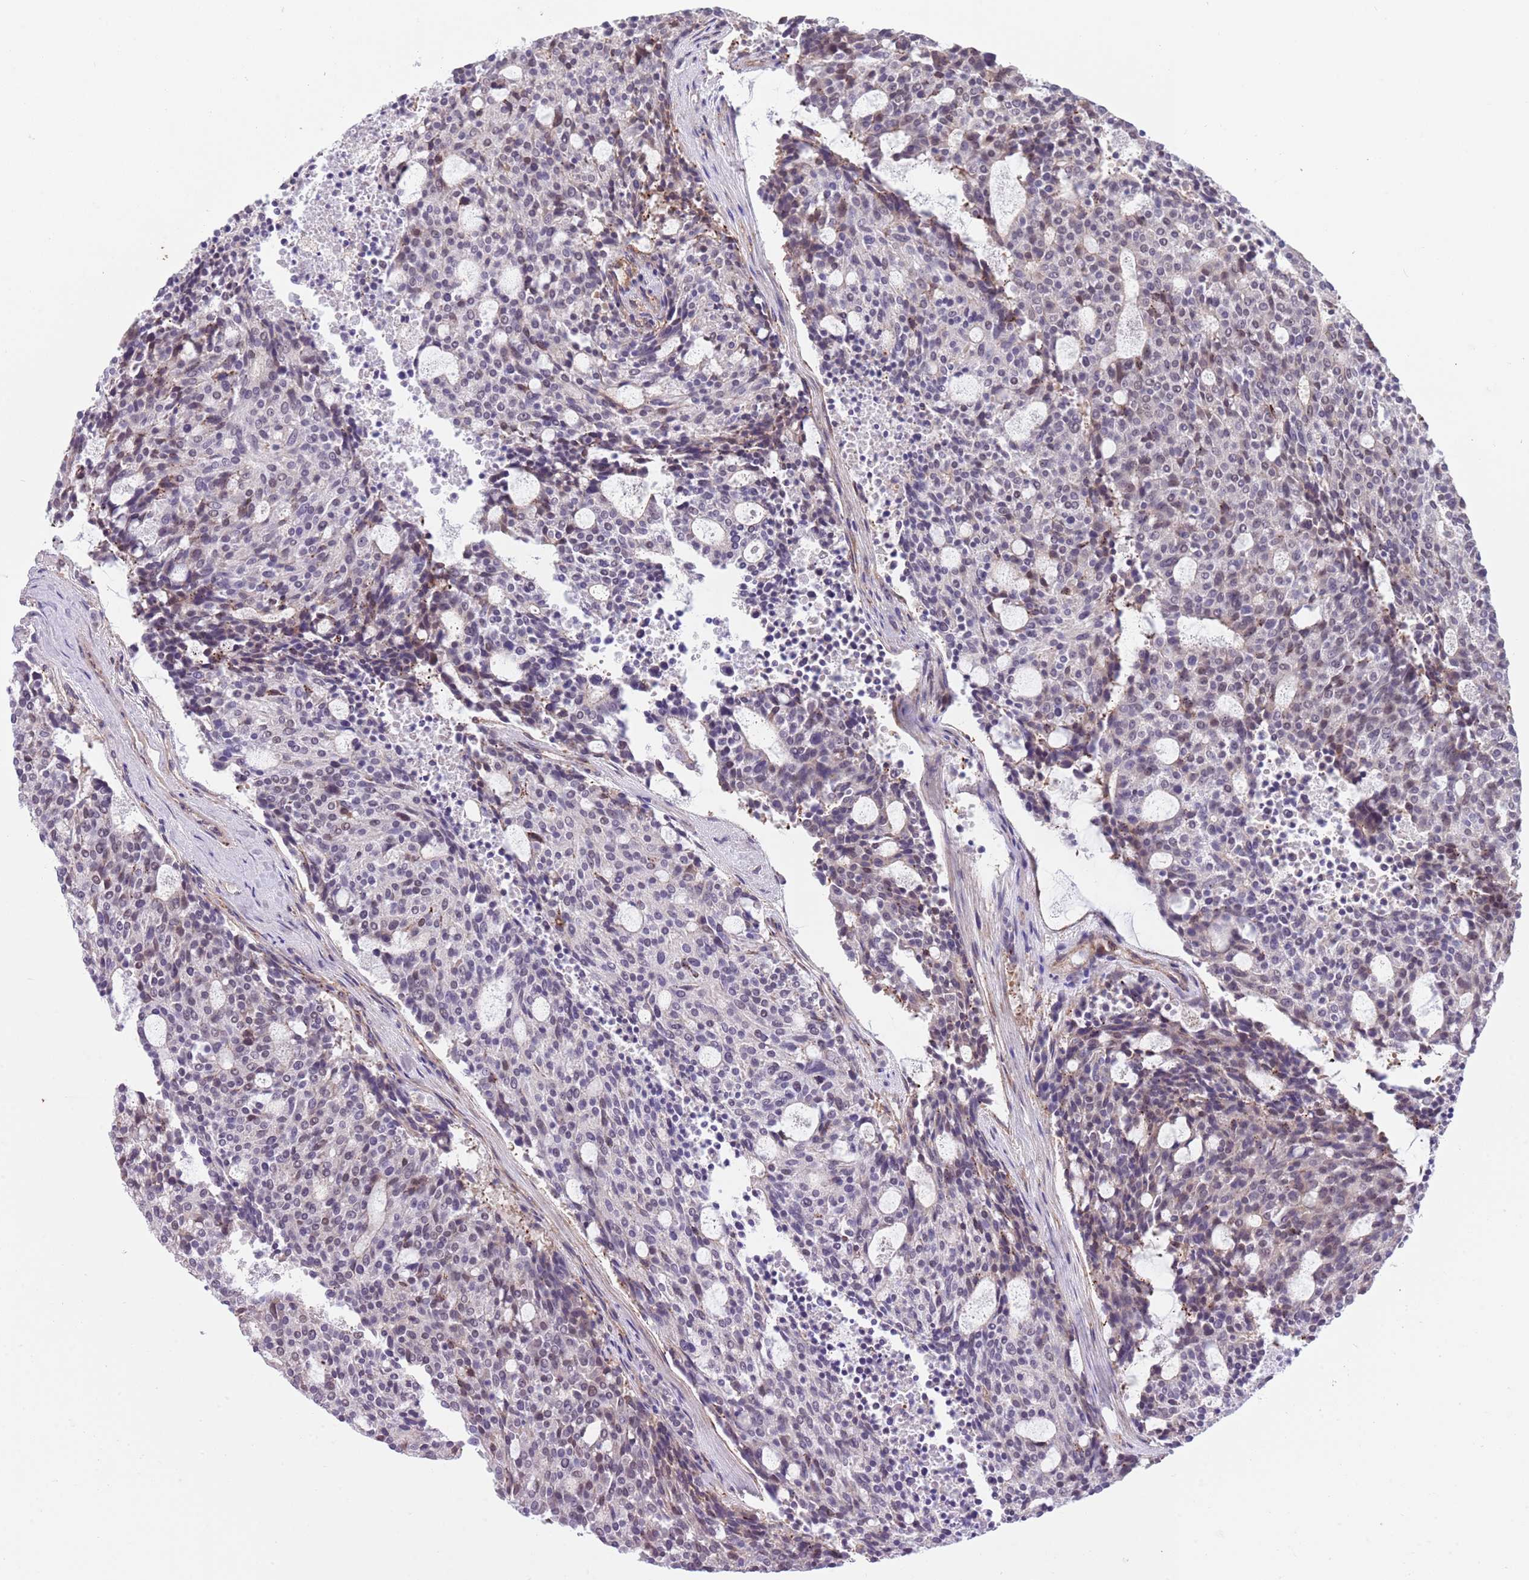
{"staining": {"intensity": "weak", "quantity": "25%-75%", "location": "nuclear"}, "tissue": "carcinoid", "cell_type": "Tumor cells", "image_type": "cancer", "snomed": [{"axis": "morphology", "description": "Carcinoid, malignant, NOS"}, {"axis": "topography", "description": "Pancreas"}], "caption": "Carcinoid stained with a brown dye demonstrates weak nuclear positive staining in approximately 25%-75% of tumor cells.", "gene": "CREBZF", "patient": {"sex": "female", "age": 54}}